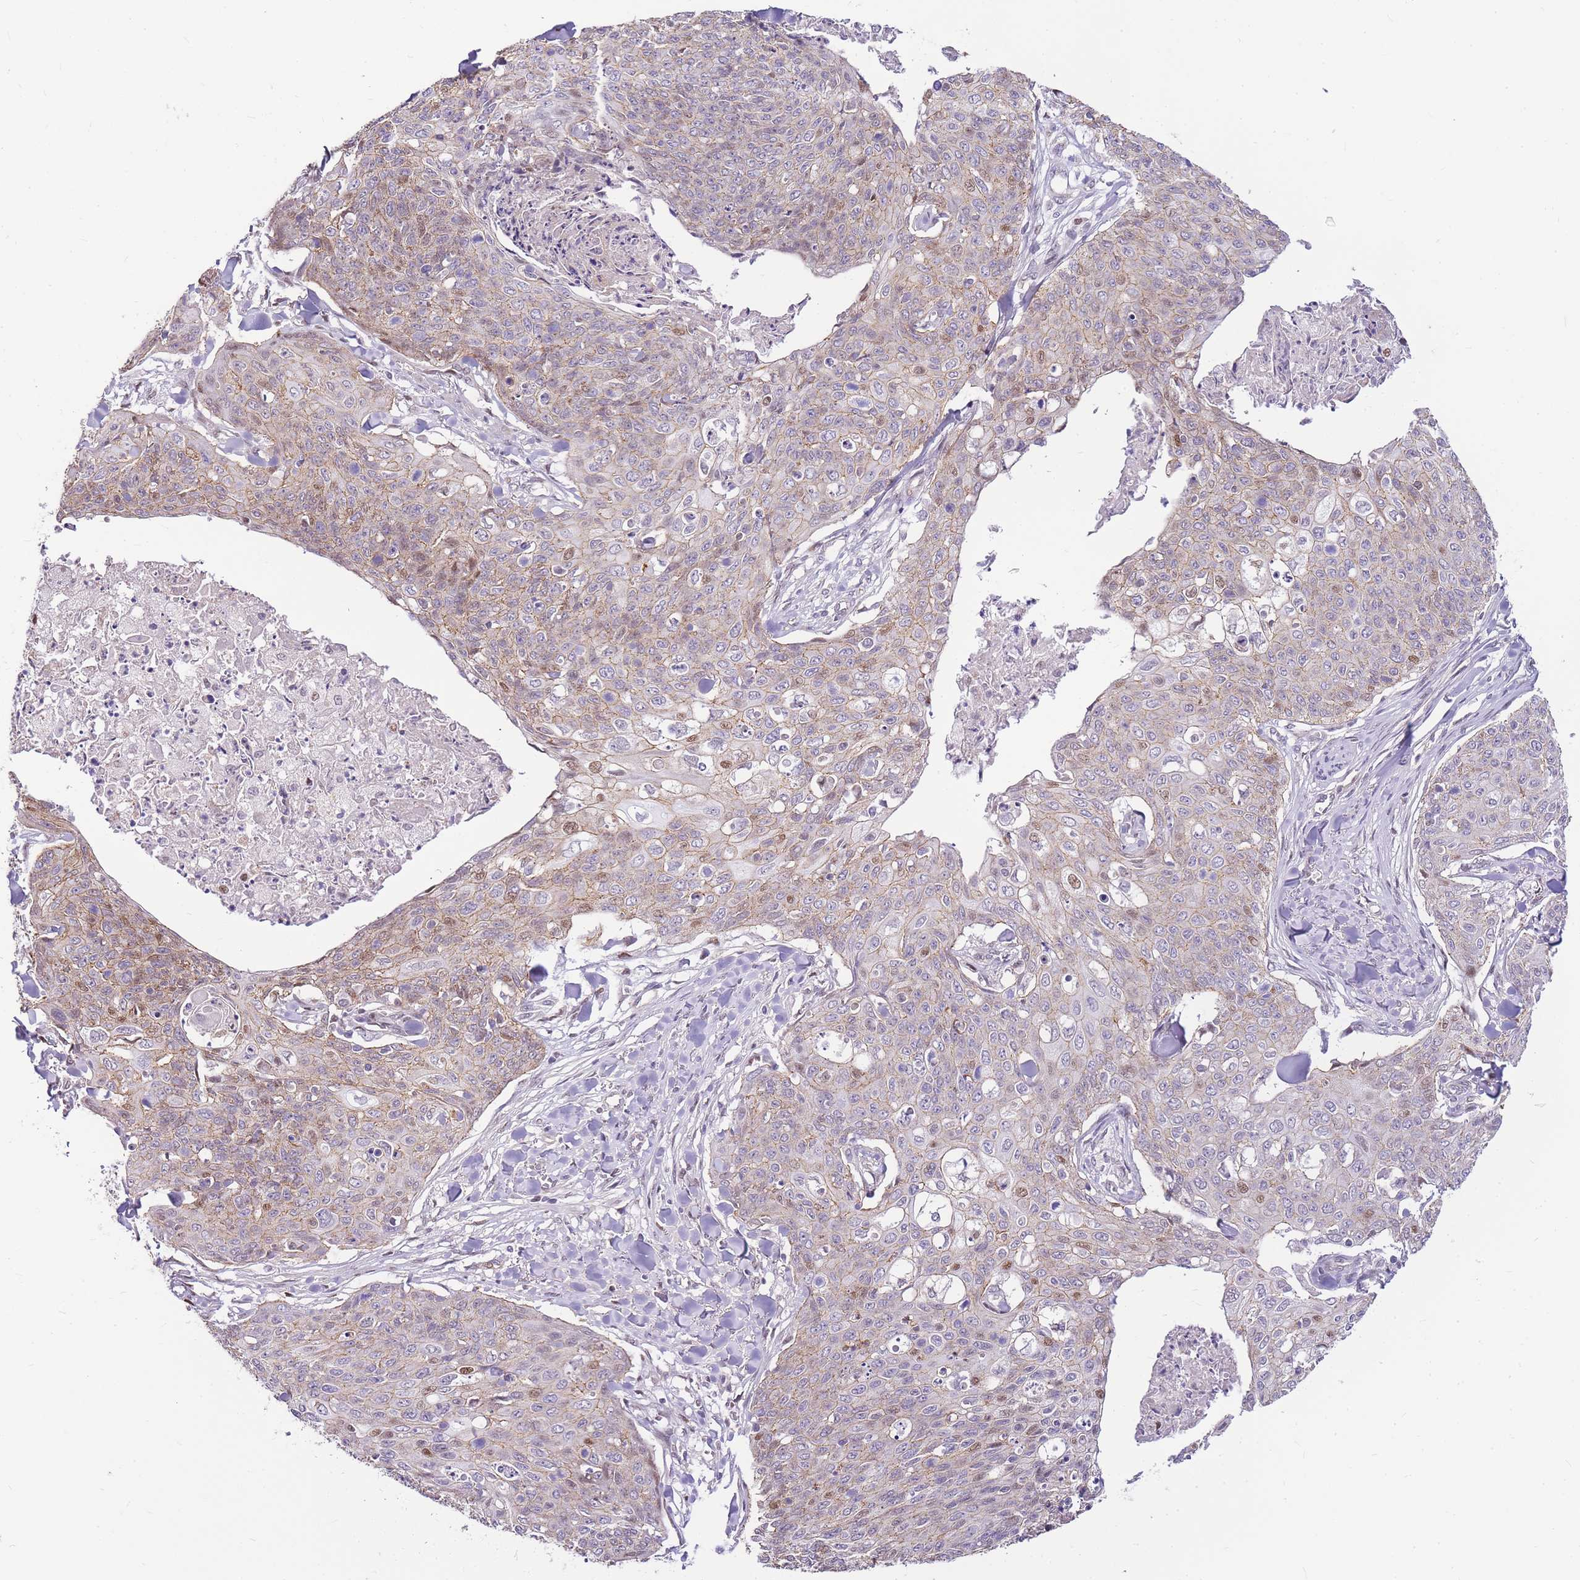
{"staining": {"intensity": "weak", "quantity": "25%-75%", "location": "cytoplasmic/membranous,nuclear"}, "tissue": "skin cancer", "cell_type": "Tumor cells", "image_type": "cancer", "snomed": [{"axis": "morphology", "description": "Squamous cell carcinoma, NOS"}, {"axis": "topography", "description": "Skin"}, {"axis": "topography", "description": "Vulva"}], "caption": "Skin cancer tissue demonstrates weak cytoplasmic/membranous and nuclear positivity in approximately 25%-75% of tumor cells, visualized by immunohistochemistry. (Brightfield microscopy of DAB IHC at high magnification).", "gene": "CLBA1", "patient": {"sex": "female", "age": 85}}